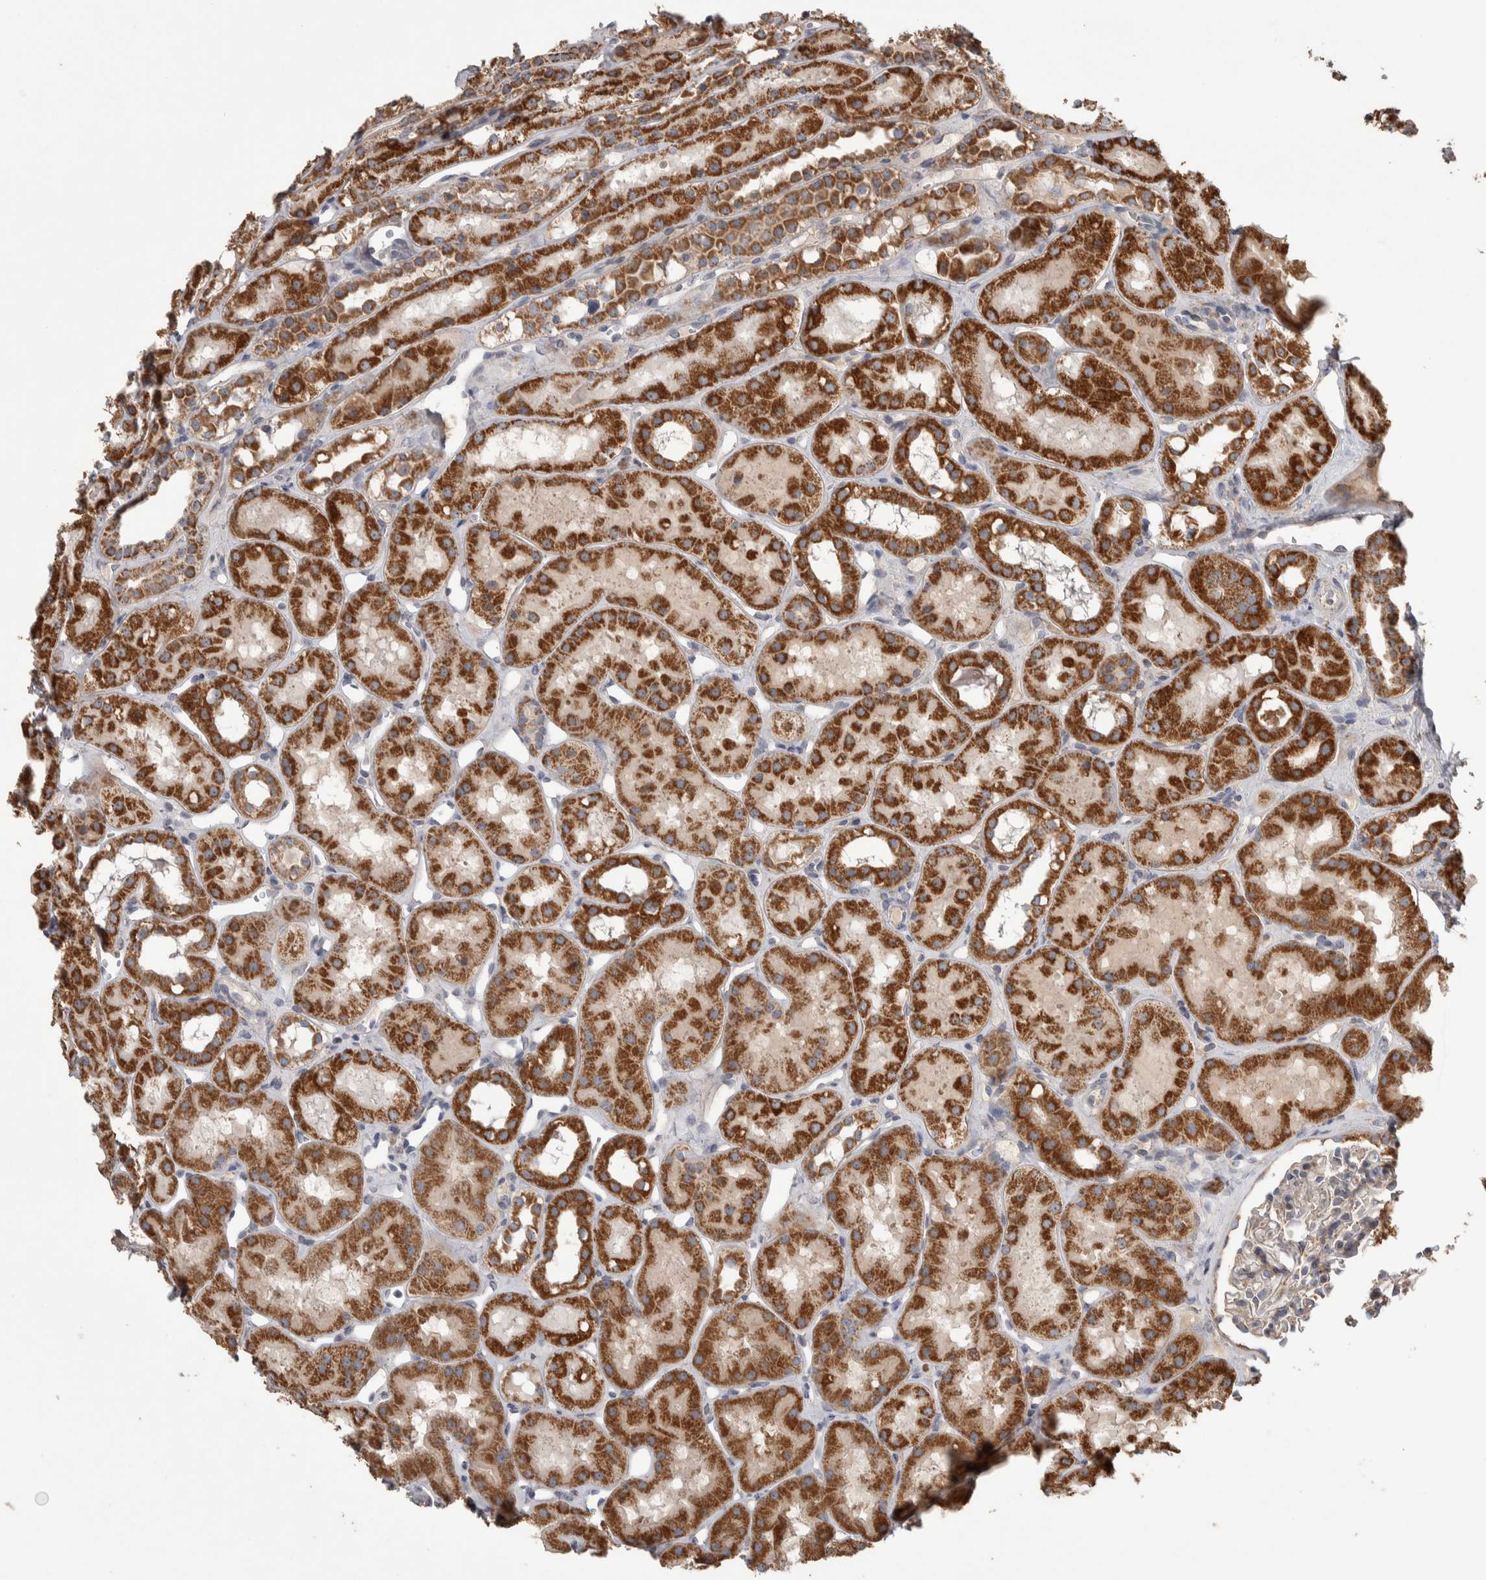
{"staining": {"intensity": "moderate", "quantity": "25%-75%", "location": "cytoplasmic/membranous"}, "tissue": "kidney", "cell_type": "Cells in glomeruli", "image_type": "normal", "snomed": [{"axis": "morphology", "description": "Normal tissue, NOS"}, {"axis": "topography", "description": "Kidney"}], "caption": "Immunohistochemical staining of unremarkable human kidney shows 25%-75% levels of moderate cytoplasmic/membranous protein staining in about 25%-75% of cells in glomeruli.", "gene": "SCO1", "patient": {"sex": "male", "age": 16}}